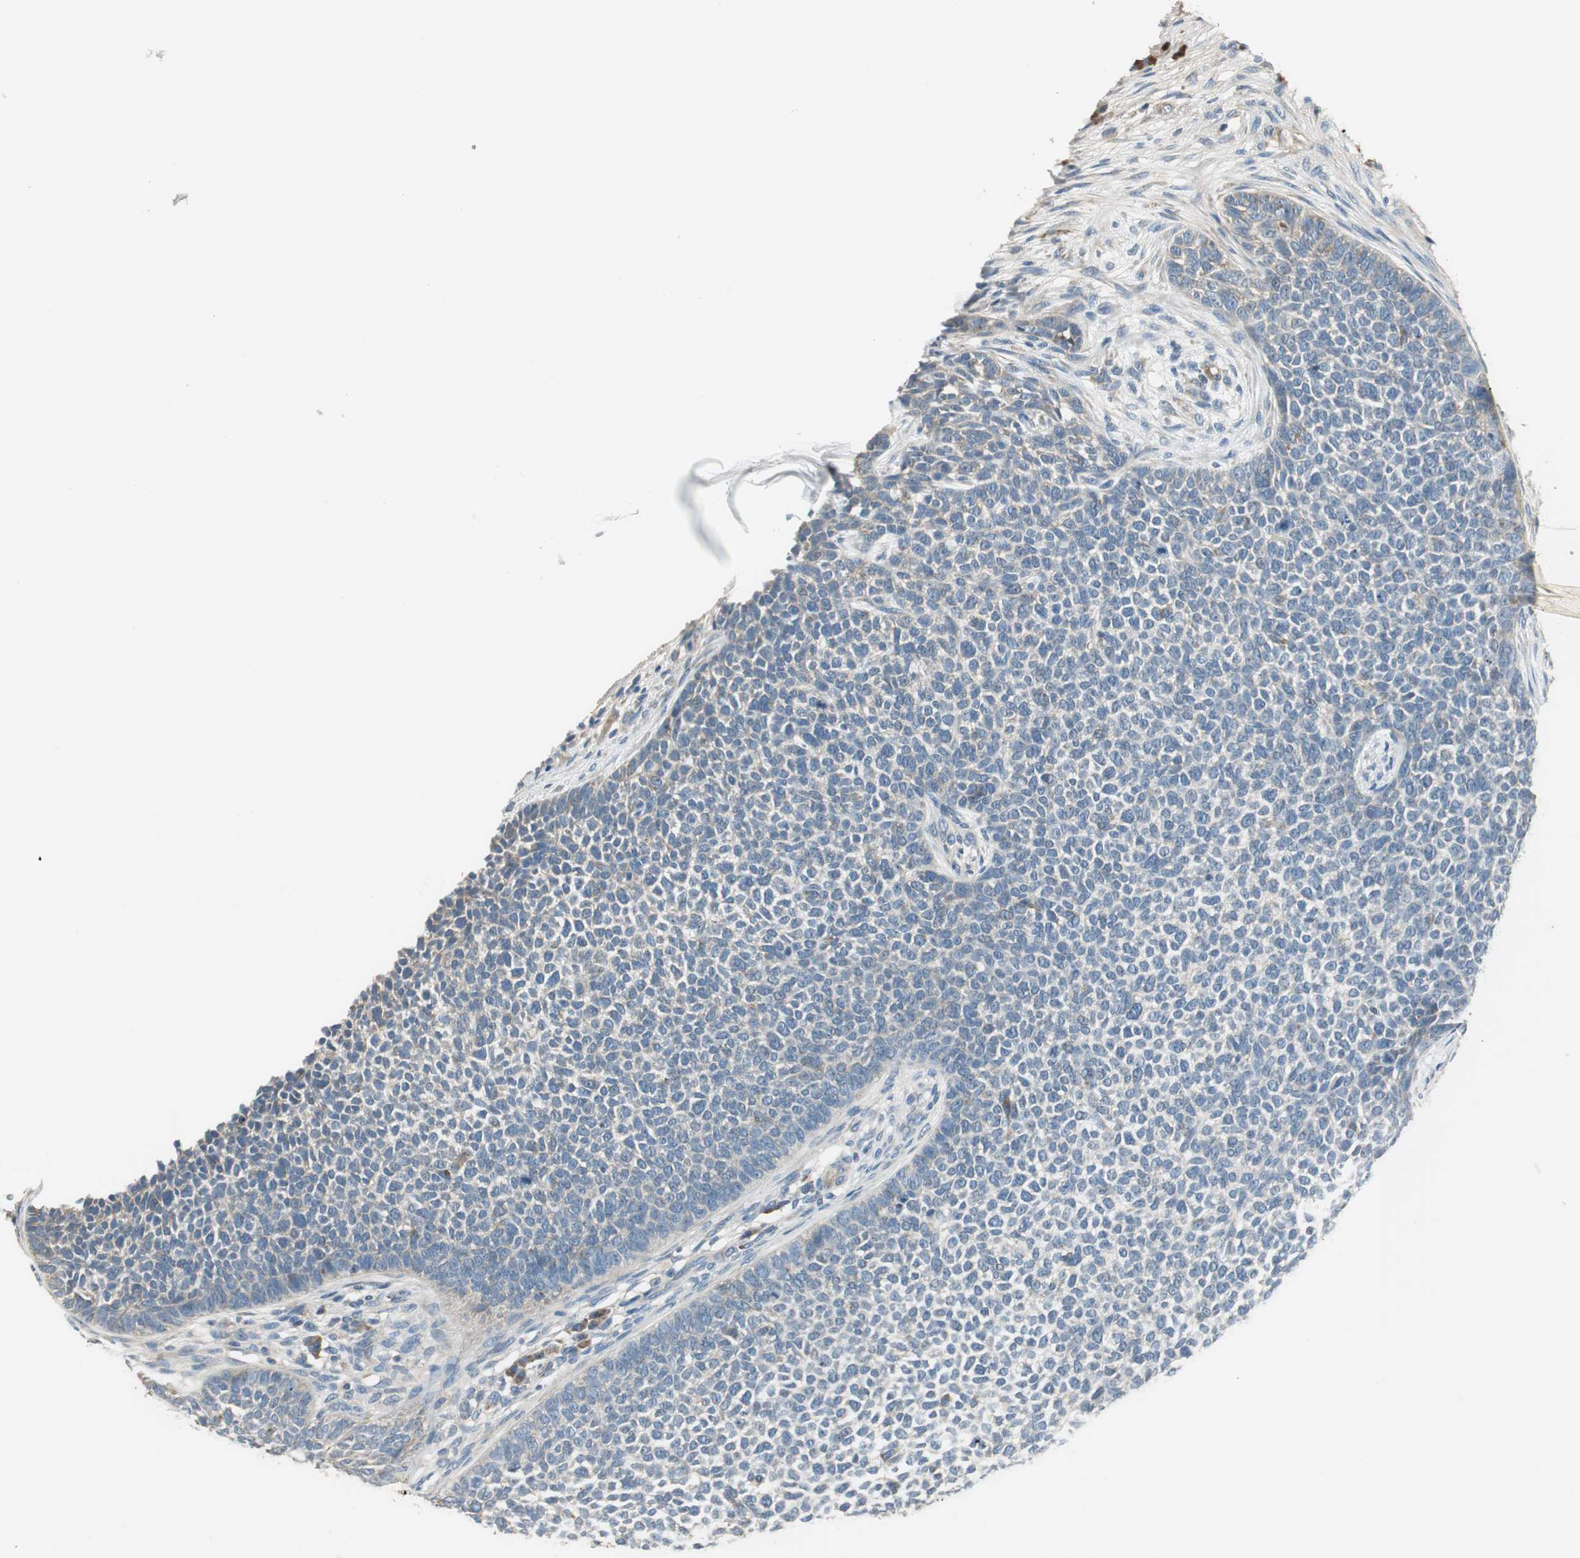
{"staining": {"intensity": "weak", "quantity": "<25%", "location": "cytoplasmic/membranous"}, "tissue": "skin cancer", "cell_type": "Tumor cells", "image_type": "cancer", "snomed": [{"axis": "morphology", "description": "Basal cell carcinoma"}, {"axis": "topography", "description": "Skin"}], "caption": "Skin basal cell carcinoma stained for a protein using IHC shows no expression tumor cells.", "gene": "MSTO1", "patient": {"sex": "female", "age": 84}}